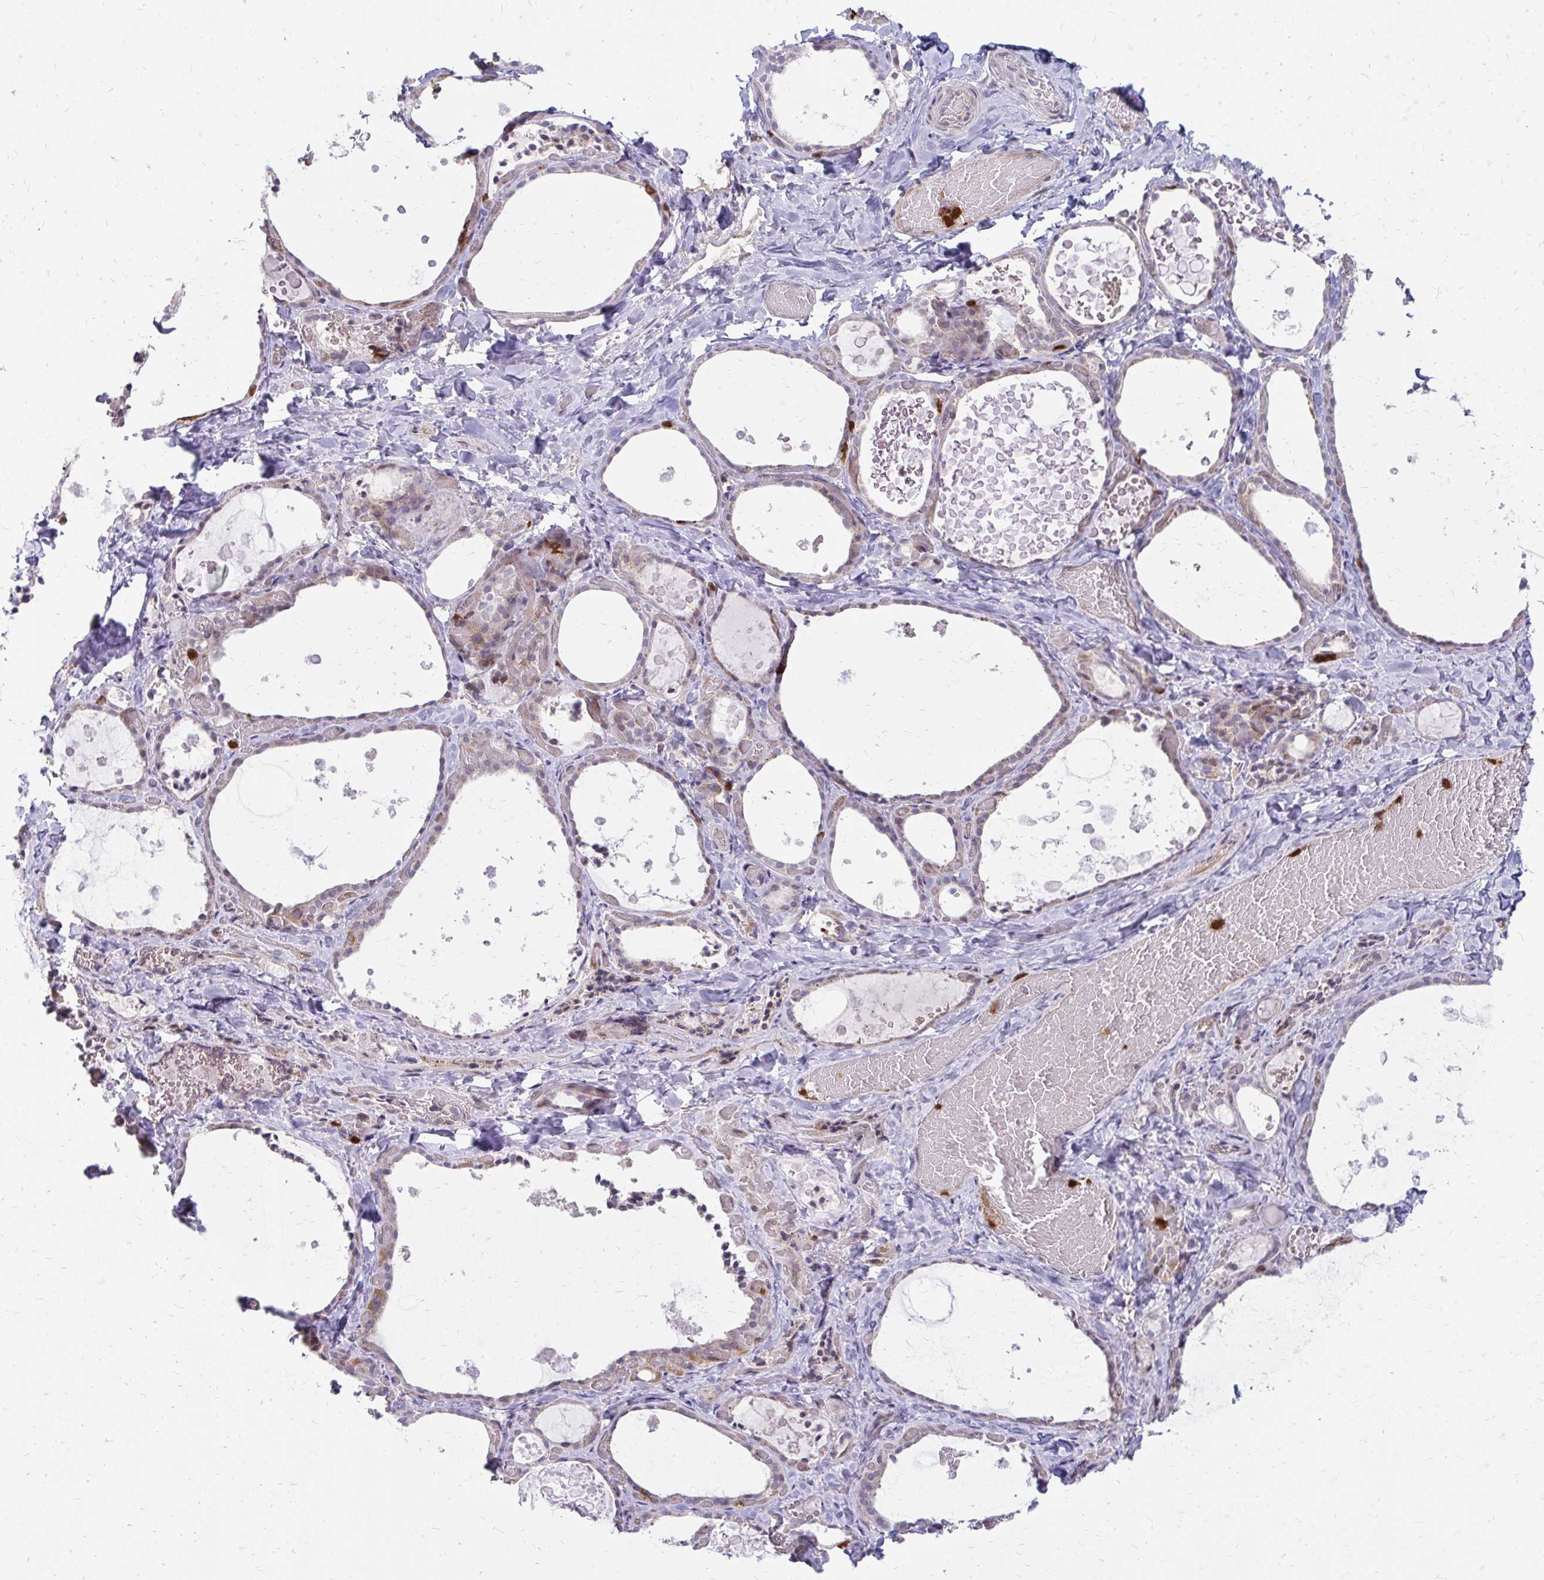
{"staining": {"intensity": "strong", "quantity": "<25%", "location": "cytoplasmic/membranous"}, "tissue": "thyroid gland", "cell_type": "Glandular cells", "image_type": "normal", "snomed": [{"axis": "morphology", "description": "Normal tissue, NOS"}, {"axis": "topography", "description": "Thyroid gland"}], "caption": "Protein expression analysis of benign thyroid gland displays strong cytoplasmic/membranous staining in about <25% of glandular cells.", "gene": "ASAP1", "patient": {"sex": "female", "age": 56}}